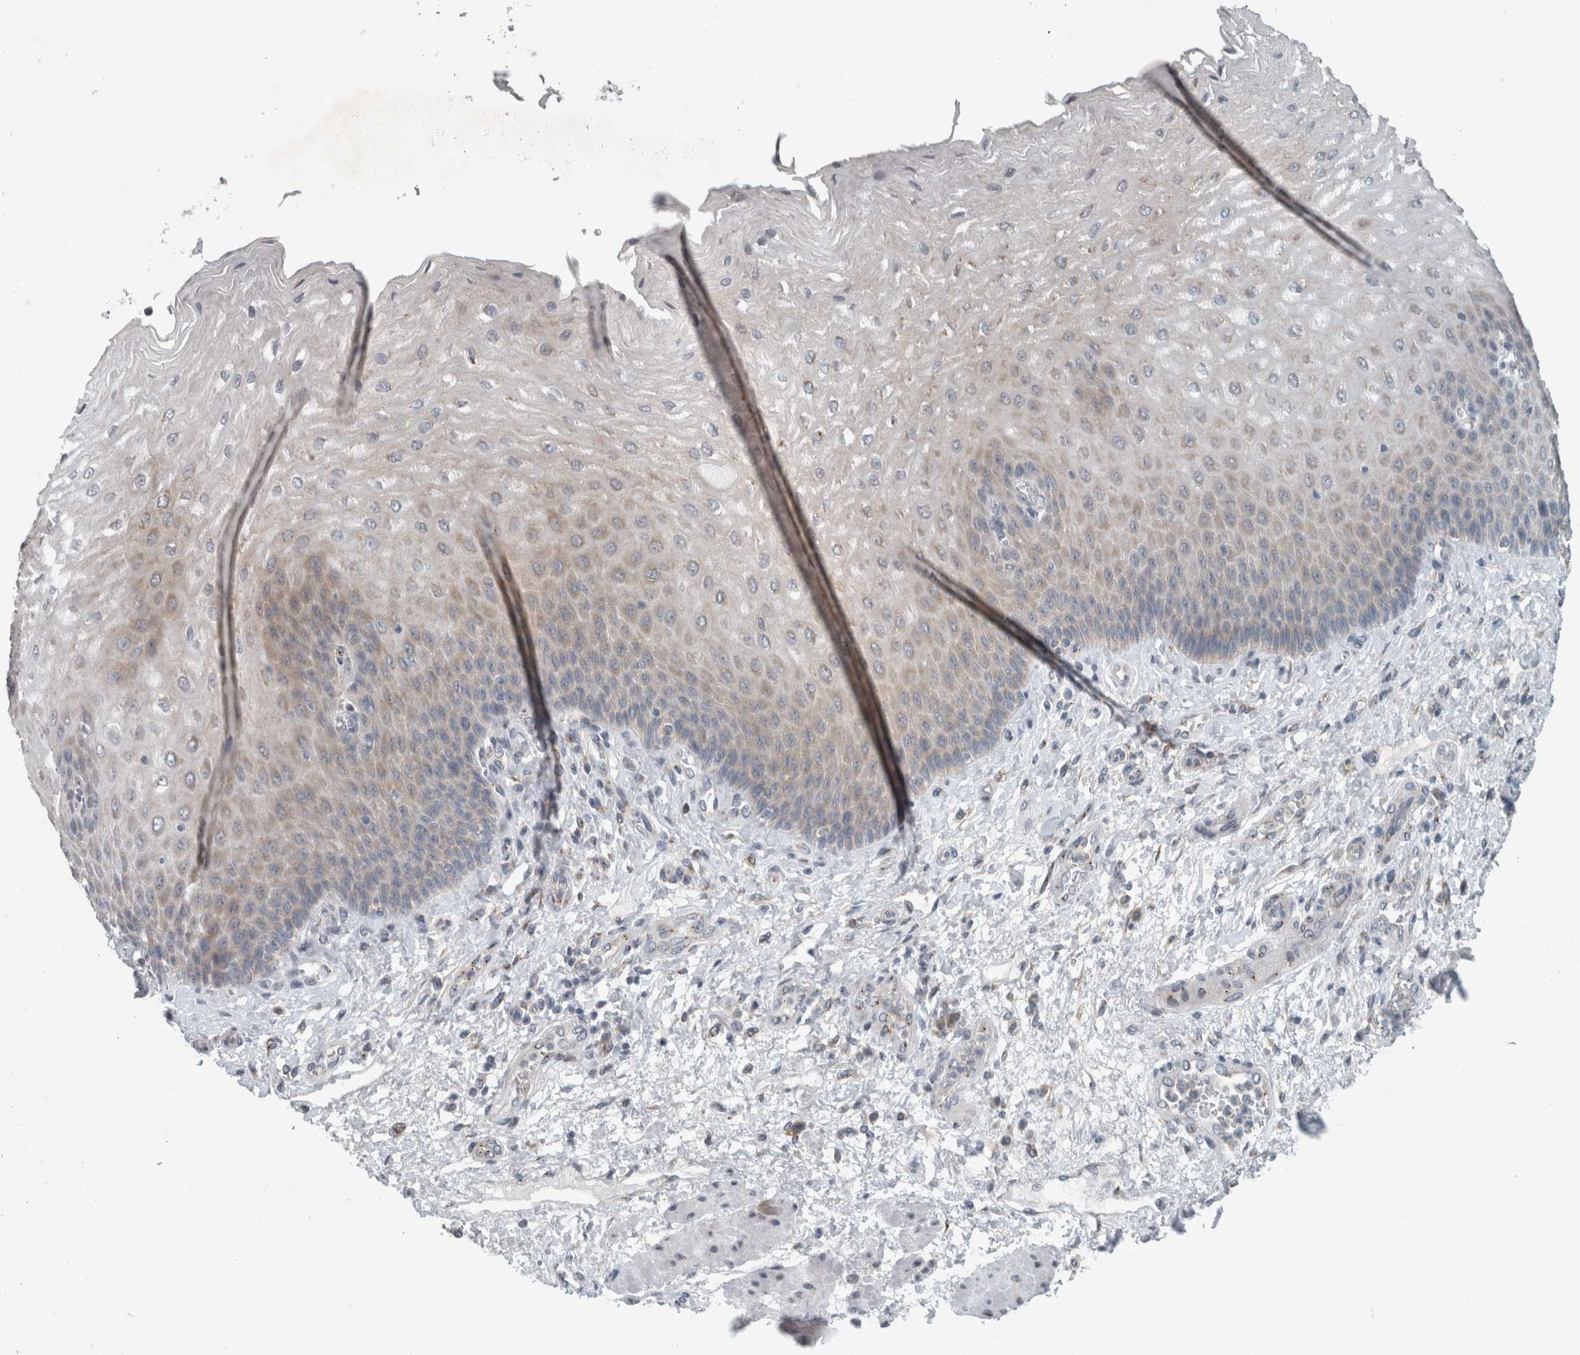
{"staining": {"intensity": "moderate", "quantity": "25%-75%", "location": "cytoplasmic/membranous"}, "tissue": "esophagus", "cell_type": "Squamous epithelial cells", "image_type": "normal", "snomed": [{"axis": "morphology", "description": "Normal tissue, NOS"}, {"axis": "topography", "description": "Esophagus"}], "caption": "This image displays immunohistochemistry staining of unremarkable esophagus, with medium moderate cytoplasmic/membranous expression in approximately 25%-75% of squamous epithelial cells.", "gene": "KIF1C", "patient": {"sex": "male", "age": 54}}